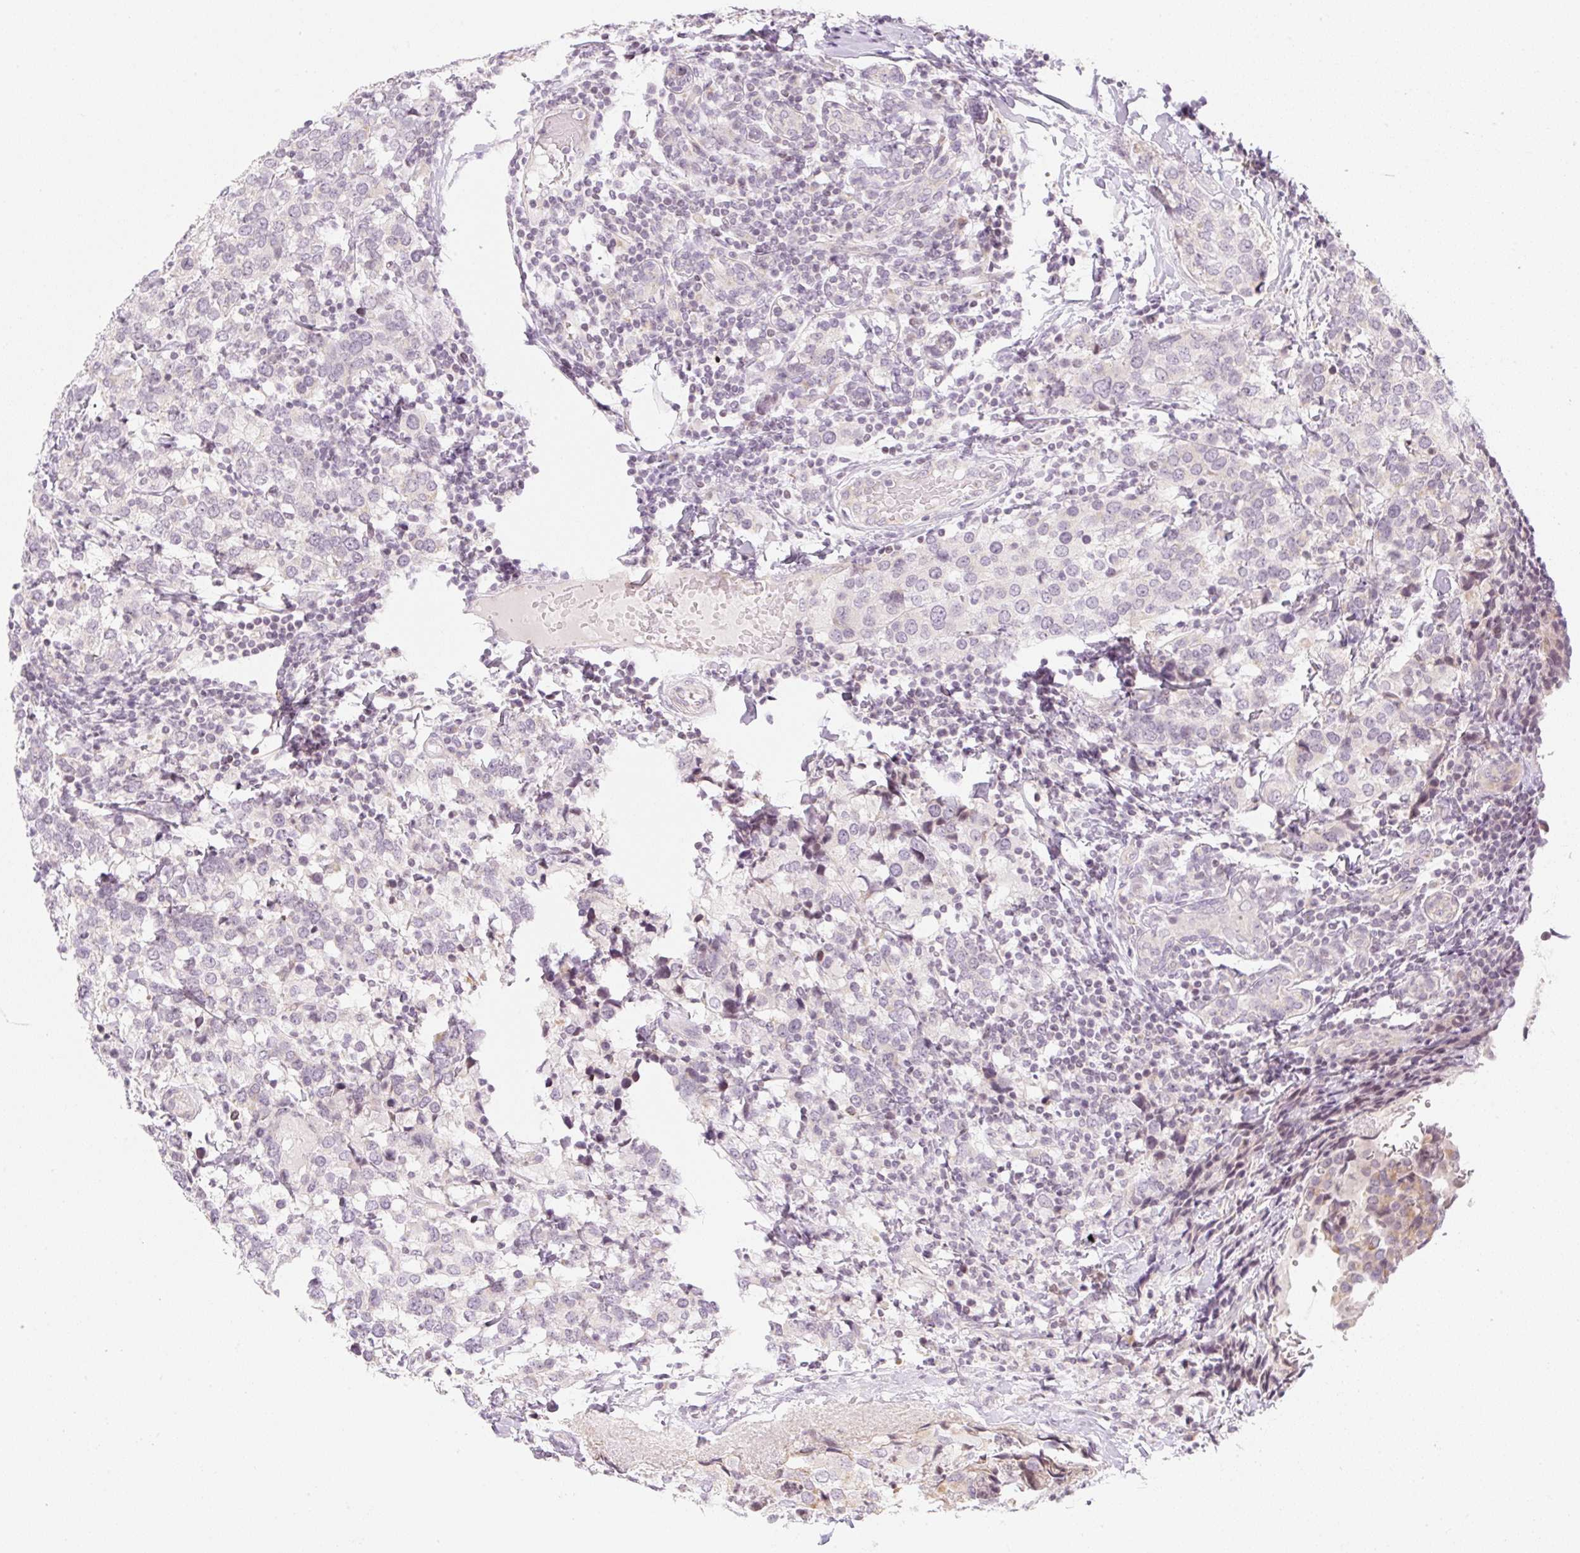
{"staining": {"intensity": "negative", "quantity": "none", "location": "none"}, "tissue": "breast cancer", "cell_type": "Tumor cells", "image_type": "cancer", "snomed": [{"axis": "morphology", "description": "Lobular carcinoma"}, {"axis": "topography", "description": "Breast"}], "caption": "Immunohistochemistry (IHC) of lobular carcinoma (breast) reveals no expression in tumor cells. (DAB (3,3'-diaminobenzidine) immunohistochemistry visualized using brightfield microscopy, high magnification).", "gene": "CASKIN1", "patient": {"sex": "female", "age": 59}}